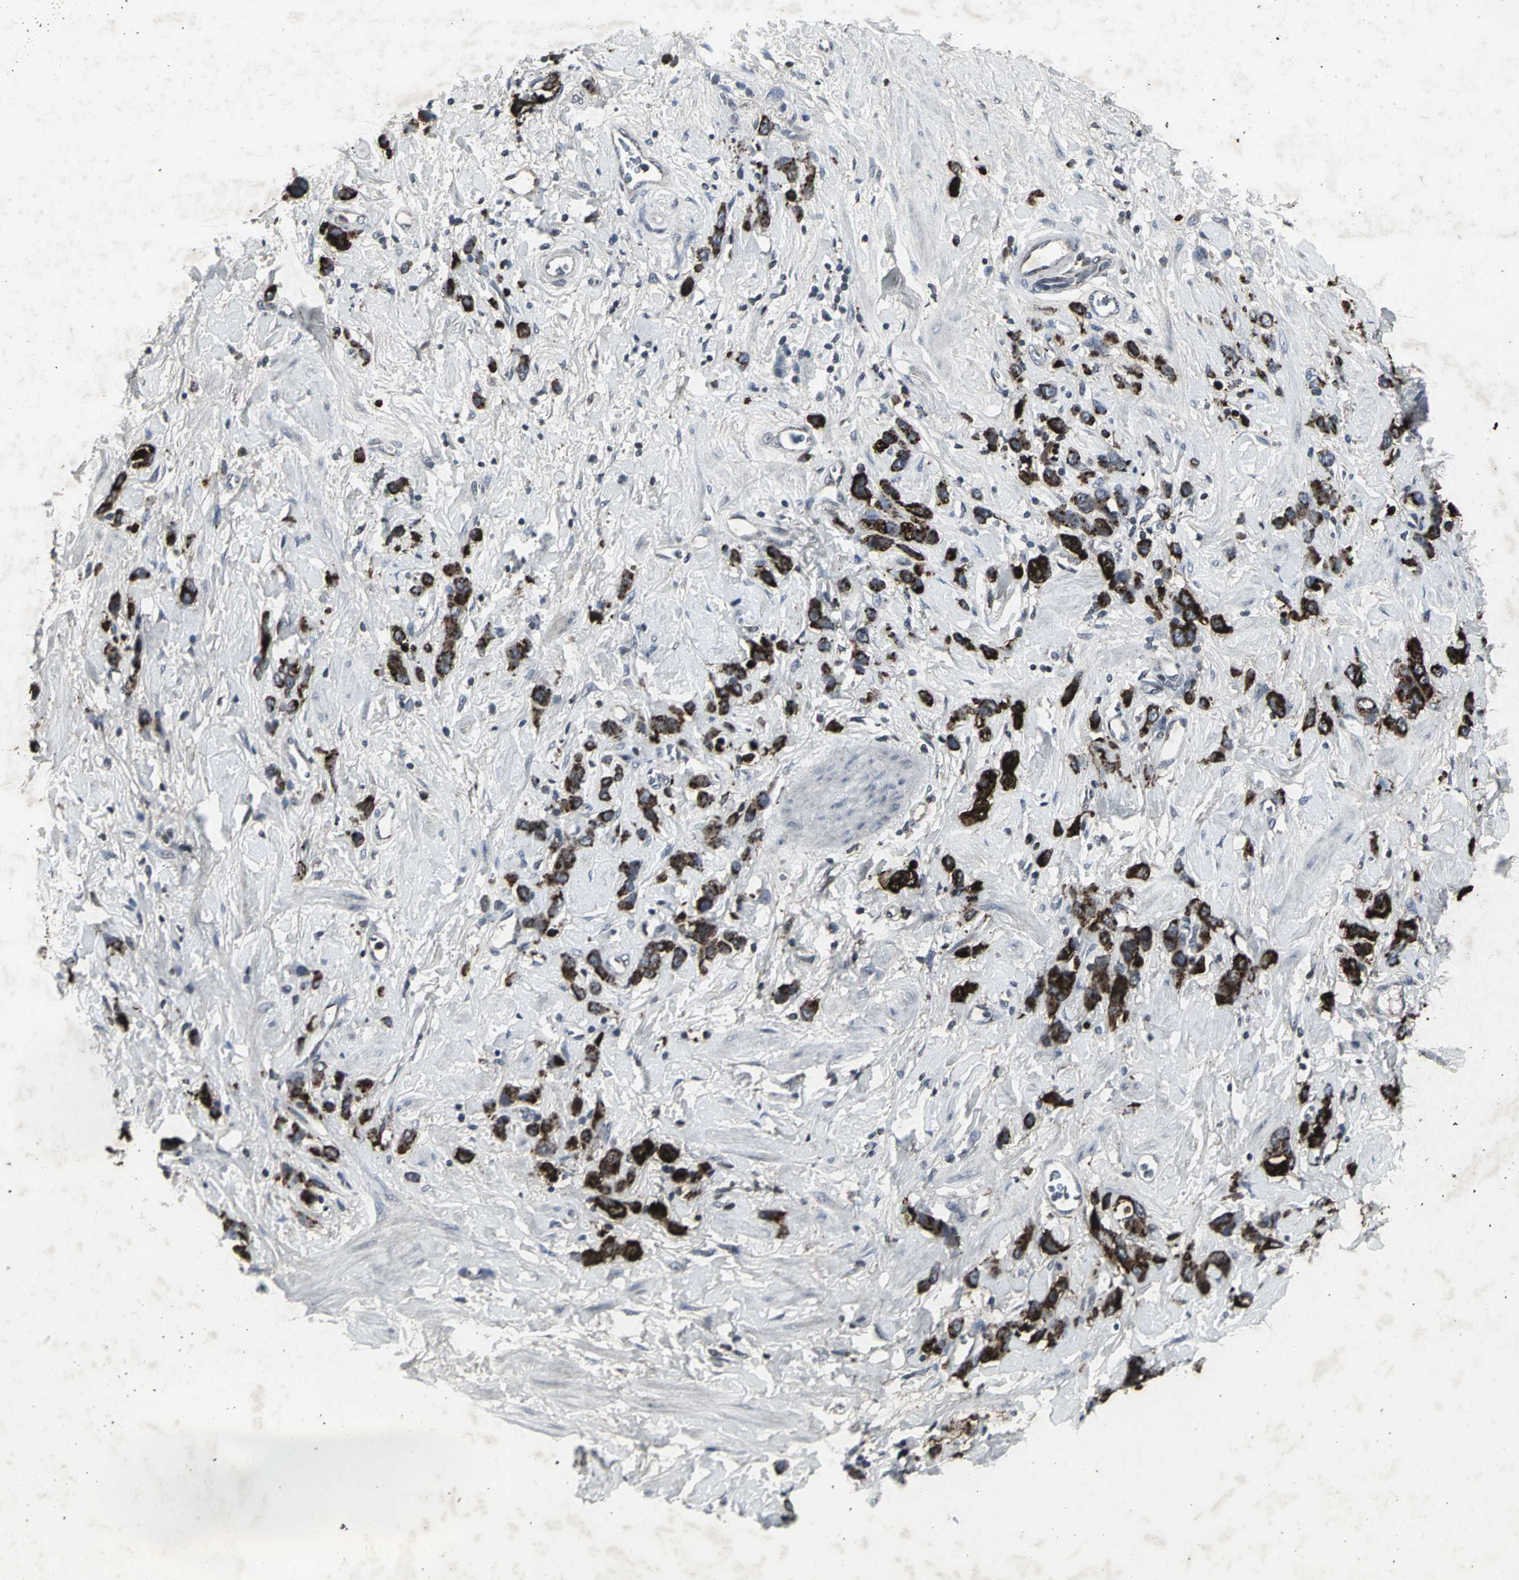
{"staining": {"intensity": "strong", "quantity": ">75%", "location": "cytoplasmic/membranous"}, "tissue": "stomach cancer", "cell_type": "Tumor cells", "image_type": "cancer", "snomed": [{"axis": "morphology", "description": "Normal tissue, NOS"}, {"axis": "morphology", "description": "Adenocarcinoma, NOS"}, {"axis": "topography", "description": "Stomach"}], "caption": "Human stomach cancer stained with a protein marker demonstrates strong staining in tumor cells.", "gene": "BMP4", "patient": {"sex": "male", "age": 82}}